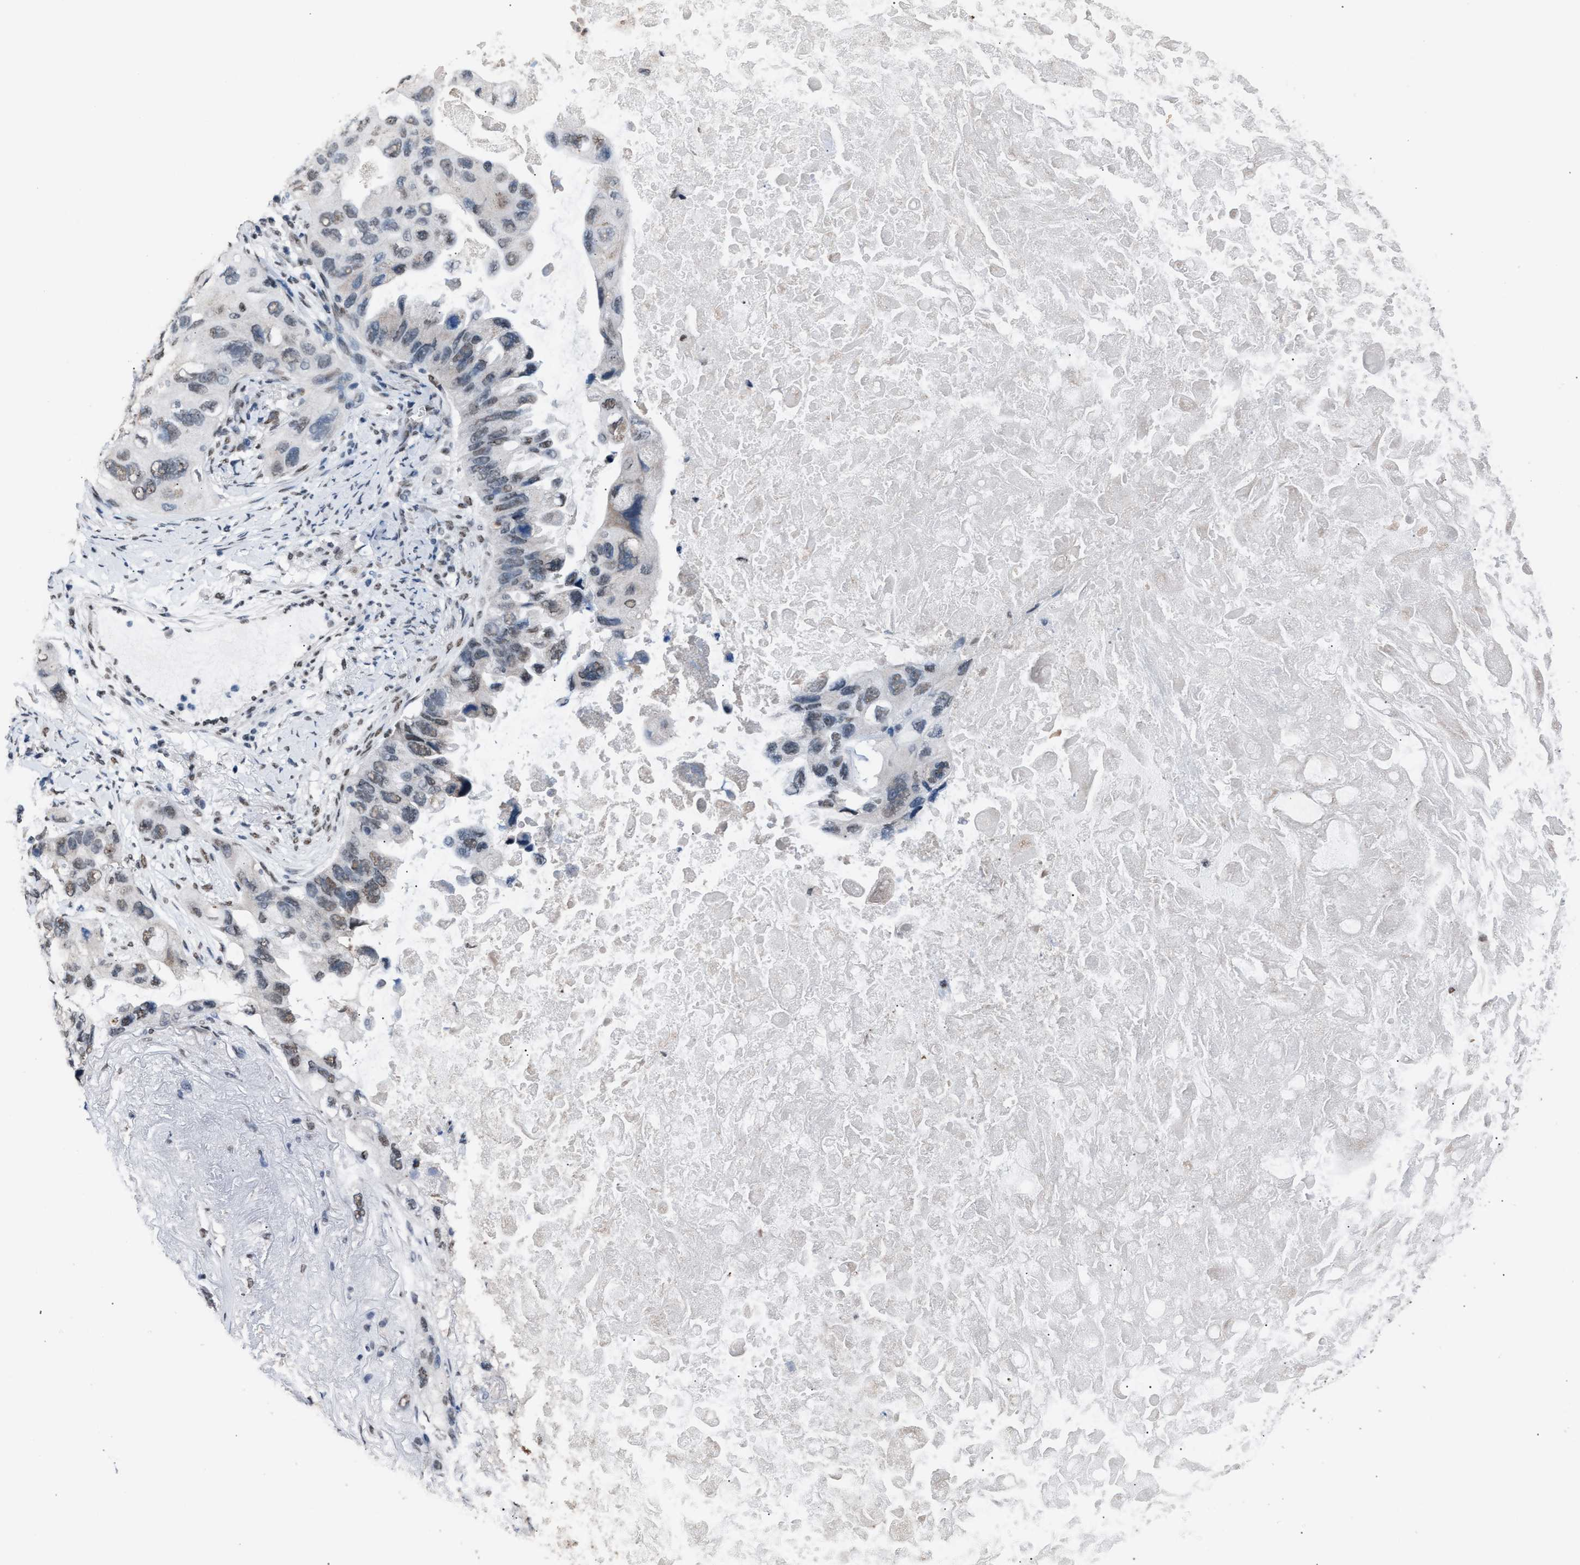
{"staining": {"intensity": "weak", "quantity": ">75%", "location": "nuclear"}, "tissue": "lung cancer", "cell_type": "Tumor cells", "image_type": "cancer", "snomed": [{"axis": "morphology", "description": "Squamous cell carcinoma, NOS"}, {"axis": "topography", "description": "Lung"}], "caption": "Lung cancer was stained to show a protein in brown. There is low levels of weak nuclear positivity in about >75% of tumor cells.", "gene": "CCAR2", "patient": {"sex": "female", "age": 73}}